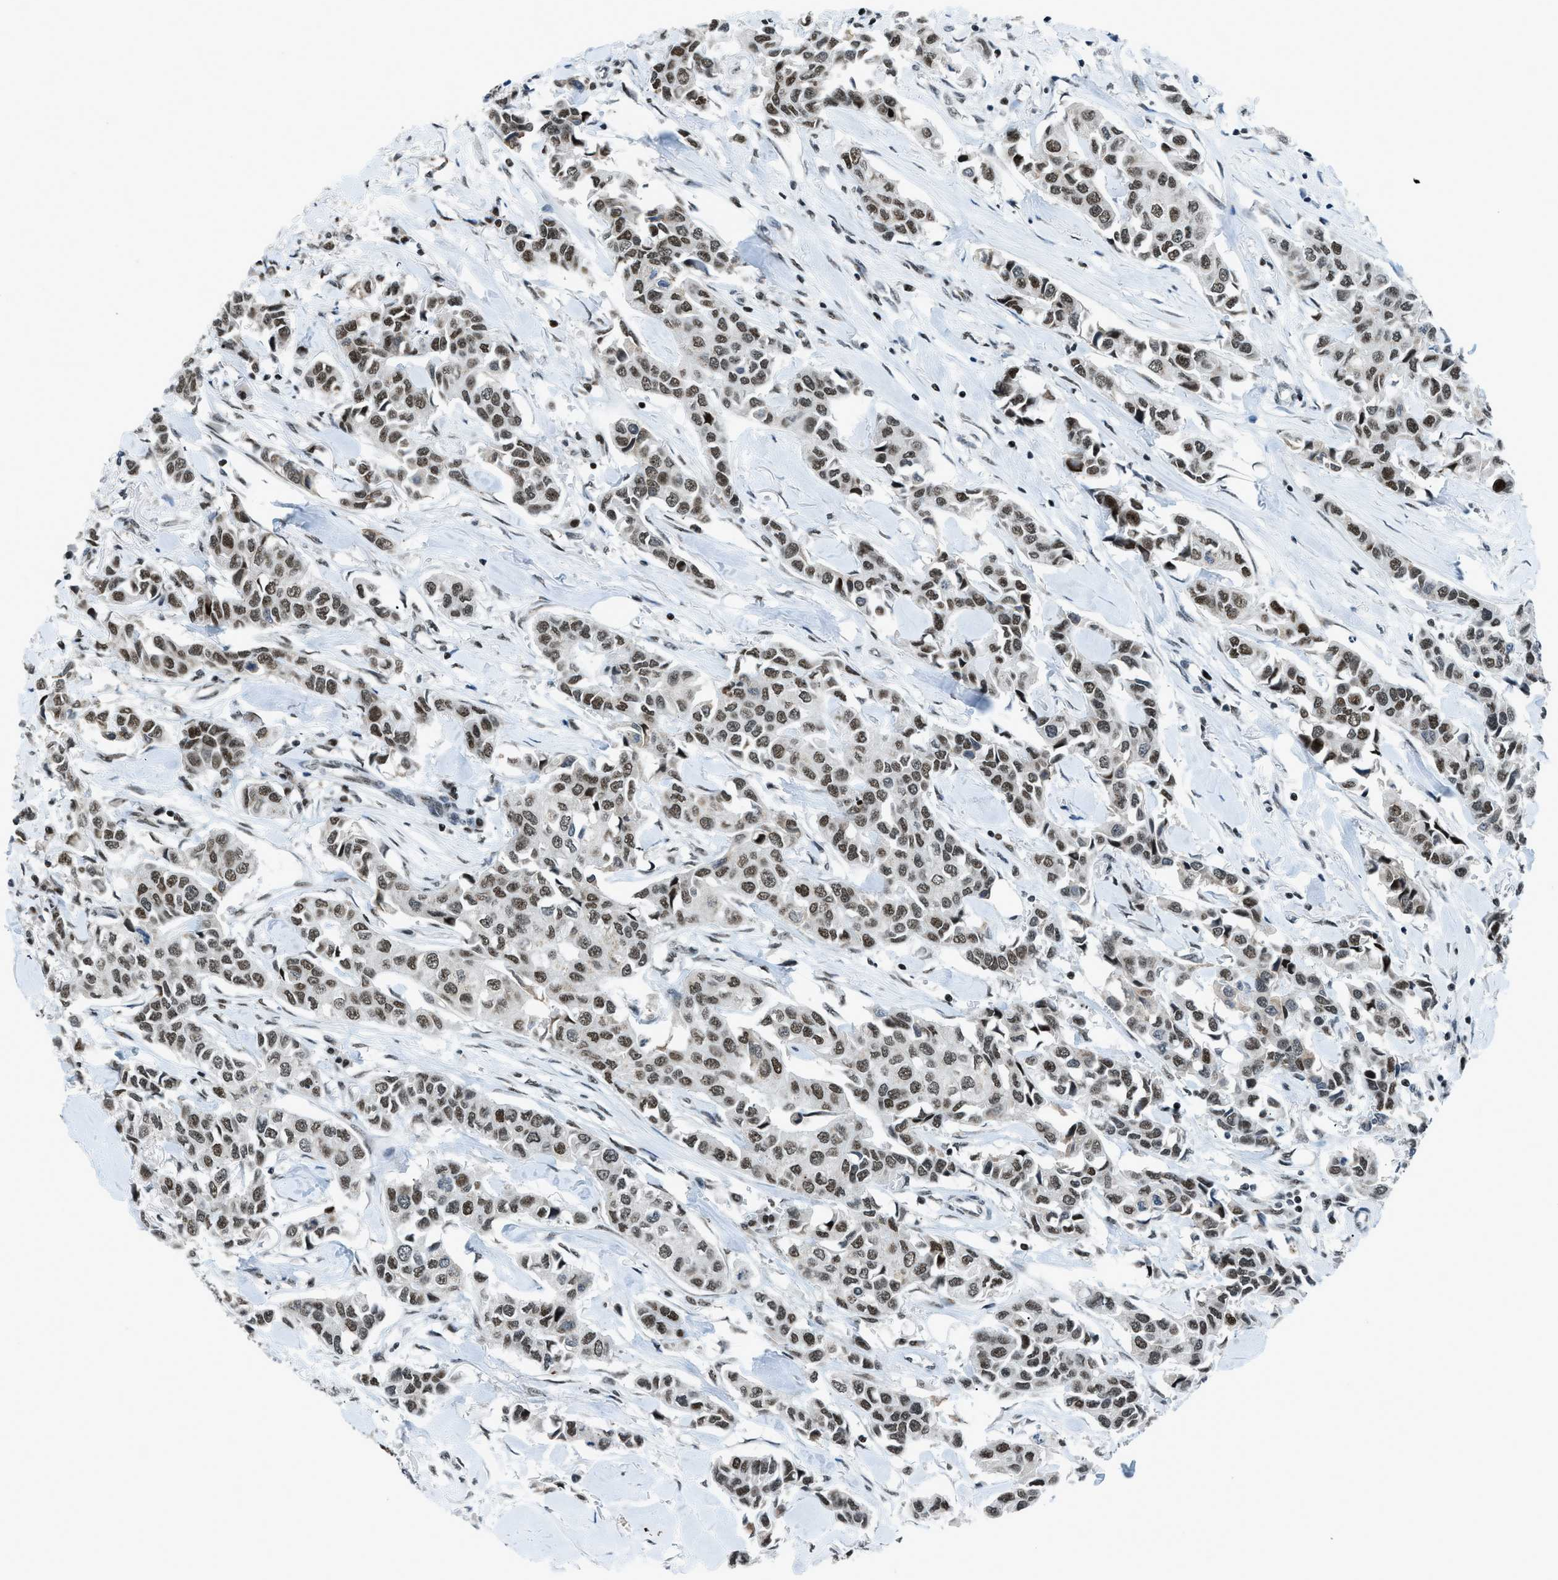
{"staining": {"intensity": "strong", "quantity": ">75%", "location": "nuclear"}, "tissue": "breast cancer", "cell_type": "Tumor cells", "image_type": "cancer", "snomed": [{"axis": "morphology", "description": "Duct carcinoma"}, {"axis": "topography", "description": "Breast"}], "caption": "There is high levels of strong nuclear expression in tumor cells of breast cancer, as demonstrated by immunohistochemical staining (brown color).", "gene": "RAD51B", "patient": {"sex": "female", "age": 80}}